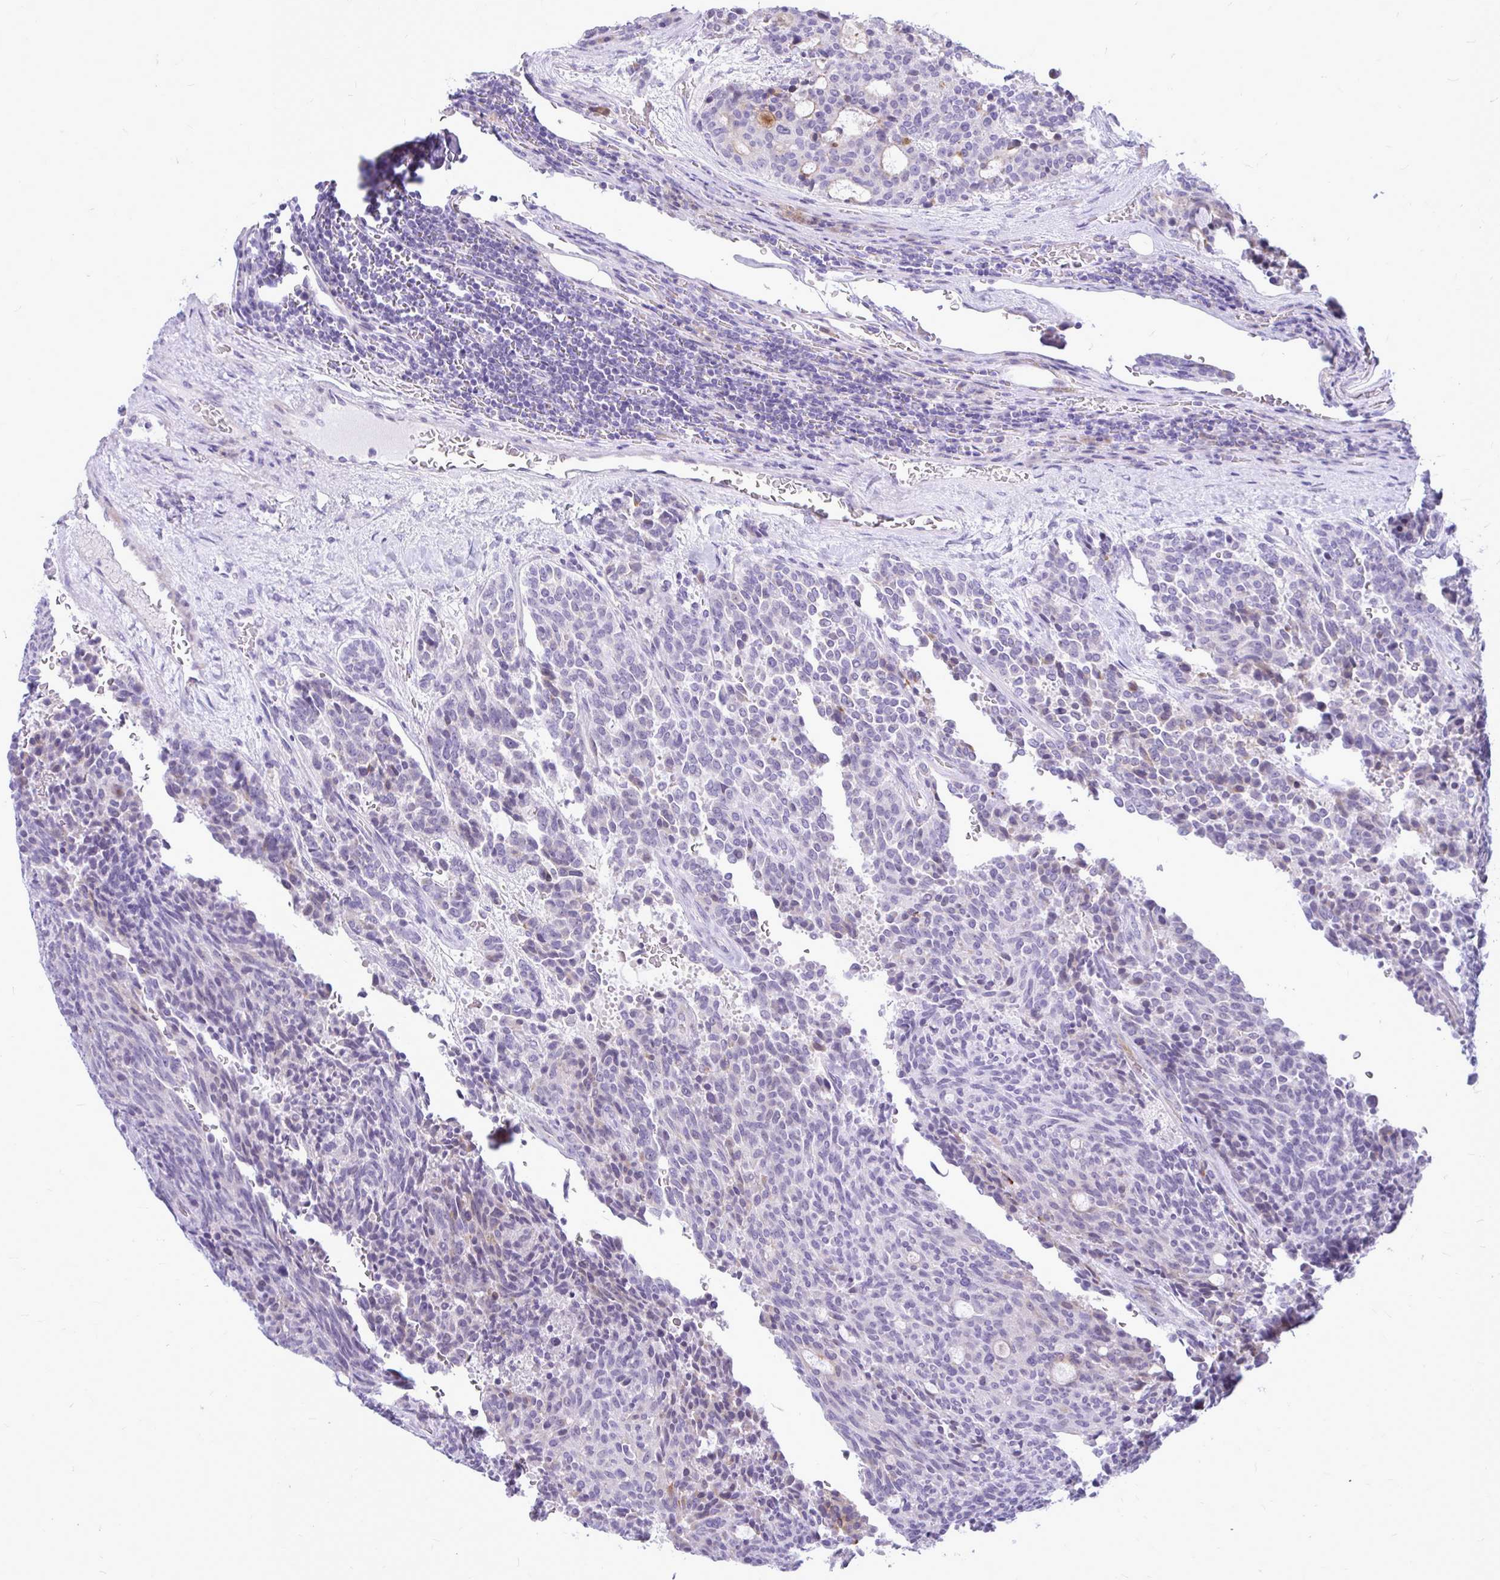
{"staining": {"intensity": "weak", "quantity": "<25%", "location": "cytoplasmic/membranous"}, "tissue": "carcinoid", "cell_type": "Tumor cells", "image_type": "cancer", "snomed": [{"axis": "morphology", "description": "Carcinoid, malignant, NOS"}, {"axis": "topography", "description": "Pancreas"}], "caption": "An image of human malignant carcinoid is negative for staining in tumor cells.", "gene": "ZSCAN25", "patient": {"sex": "female", "age": 54}}